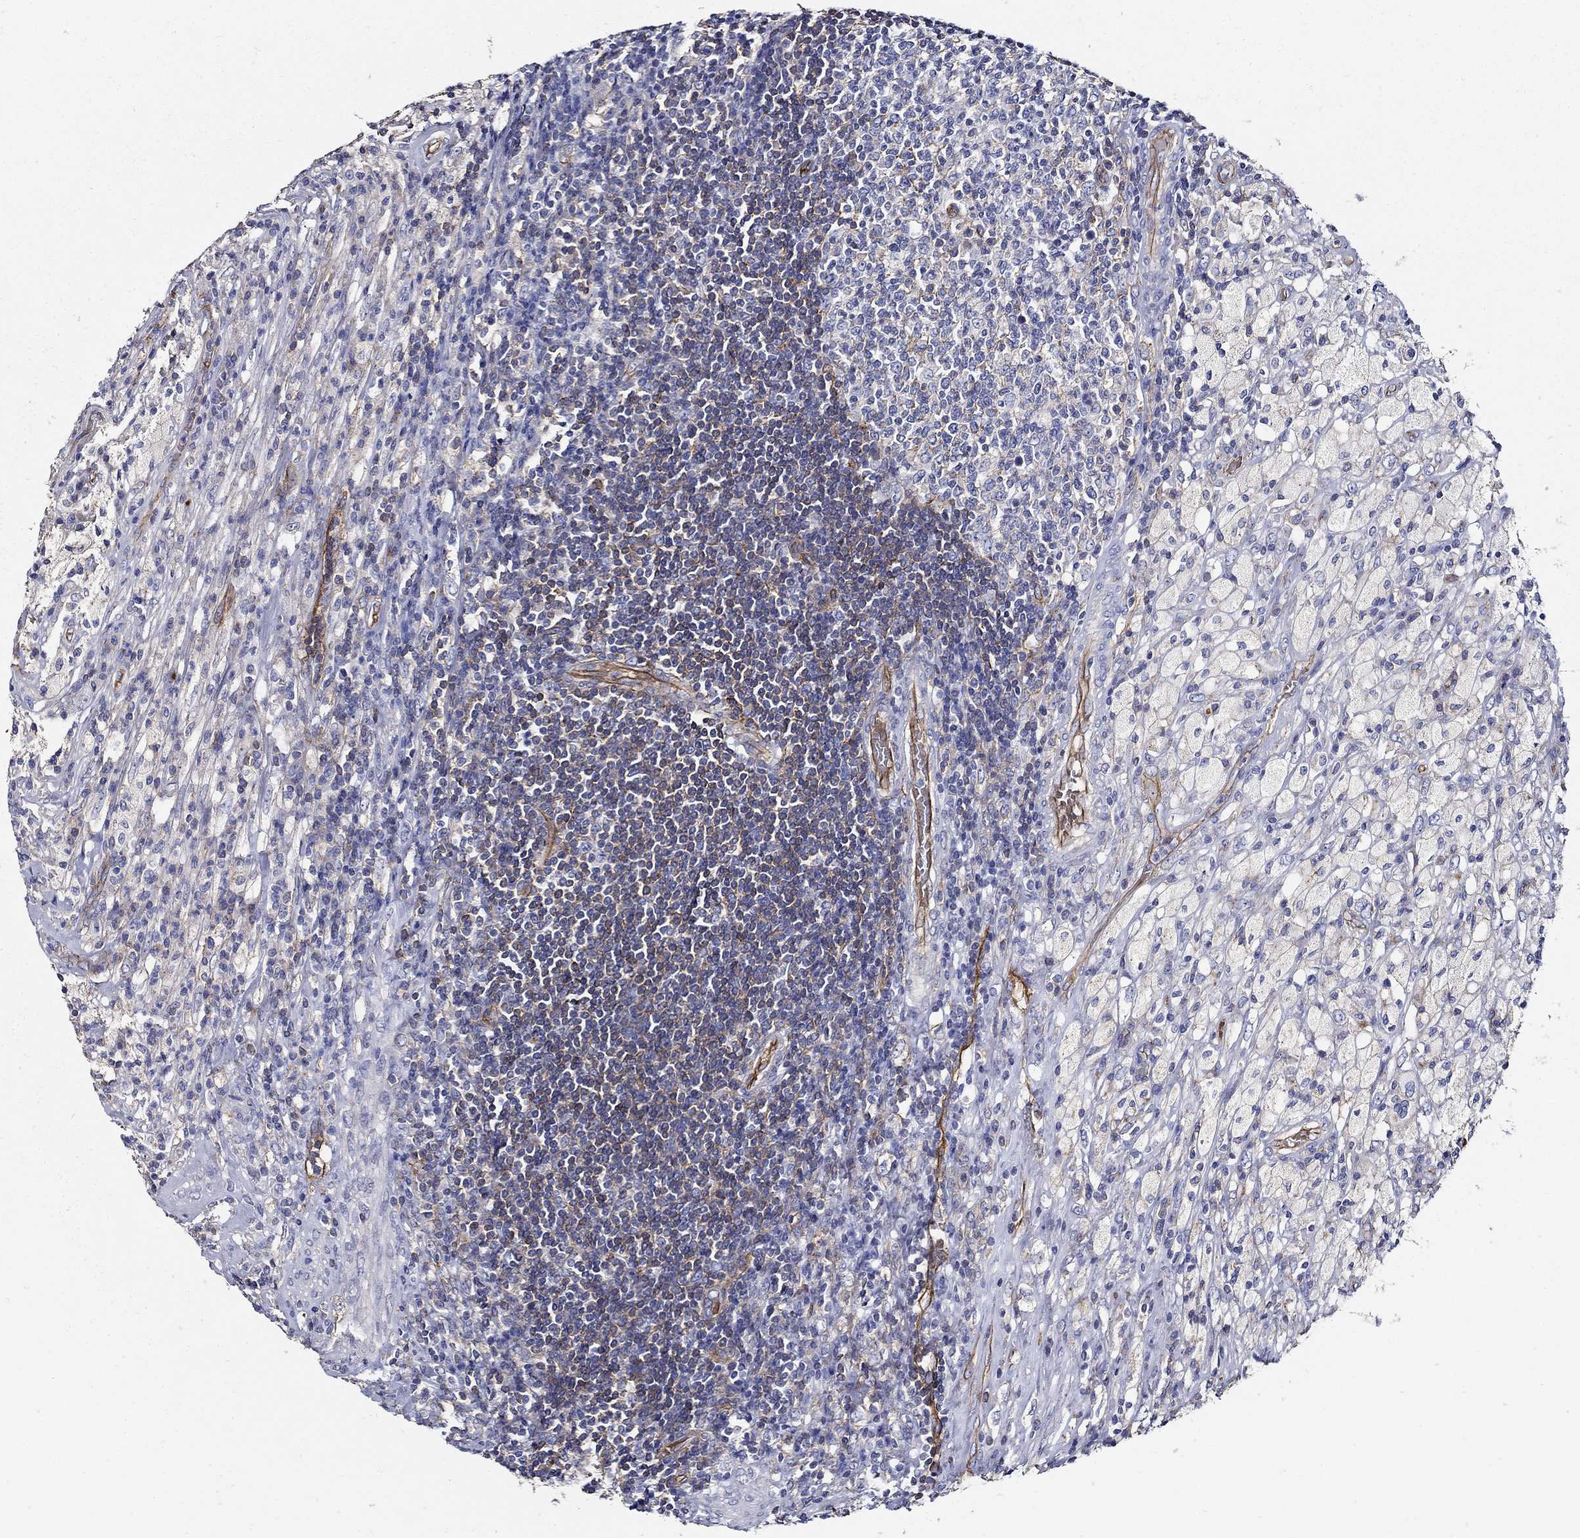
{"staining": {"intensity": "negative", "quantity": "none", "location": "none"}, "tissue": "testis cancer", "cell_type": "Tumor cells", "image_type": "cancer", "snomed": [{"axis": "morphology", "description": "Necrosis, NOS"}, {"axis": "morphology", "description": "Carcinoma, Embryonal, NOS"}, {"axis": "topography", "description": "Testis"}], "caption": "Testis cancer (embryonal carcinoma) was stained to show a protein in brown. There is no significant staining in tumor cells. (DAB (3,3'-diaminobenzidine) IHC with hematoxylin counter stain).", "gene": "APBB3", "patient": {"sex": "male", "age": 19}}